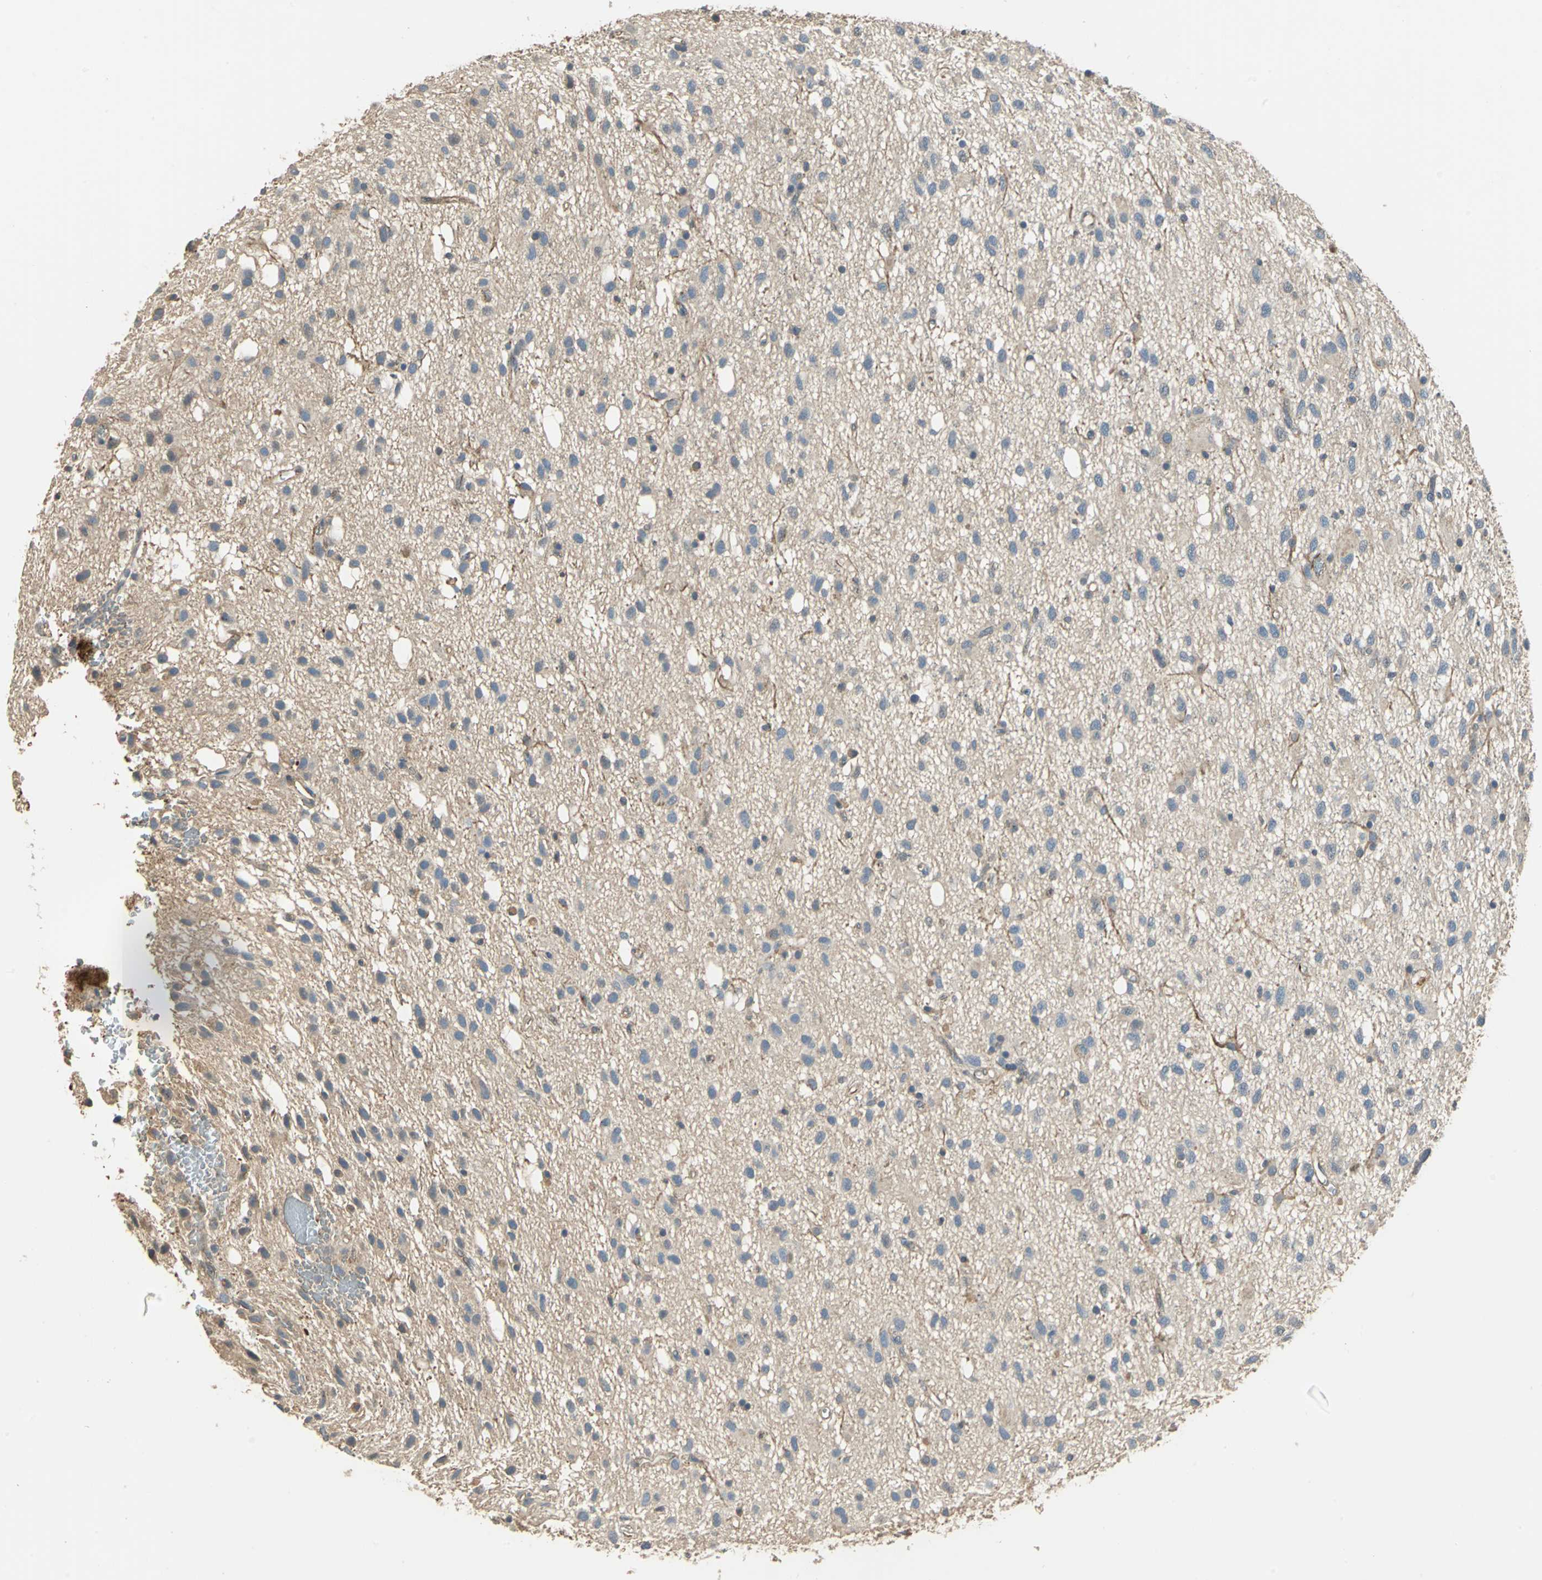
{"staining": {"intensity": "weak", "quantity": "25%-75%", "location": "cytoplasmic/membranous"}, "tissue": "glioma", "cell_type": "Tumor cells", "image_type": "cancer", "snomed": [{"axis": "morphology", "description": "Glioma, malignant, Low grade"}, {"axis": "topography", "description": "Brain"}], "caption": "Tumor cells exhibit low levels of weak cytoplasmic/membranous expression in about 25%-75% of cells in human glioma.", "gene": "RAPGEF1", "patient": {"sex": "male", "age": 77}}